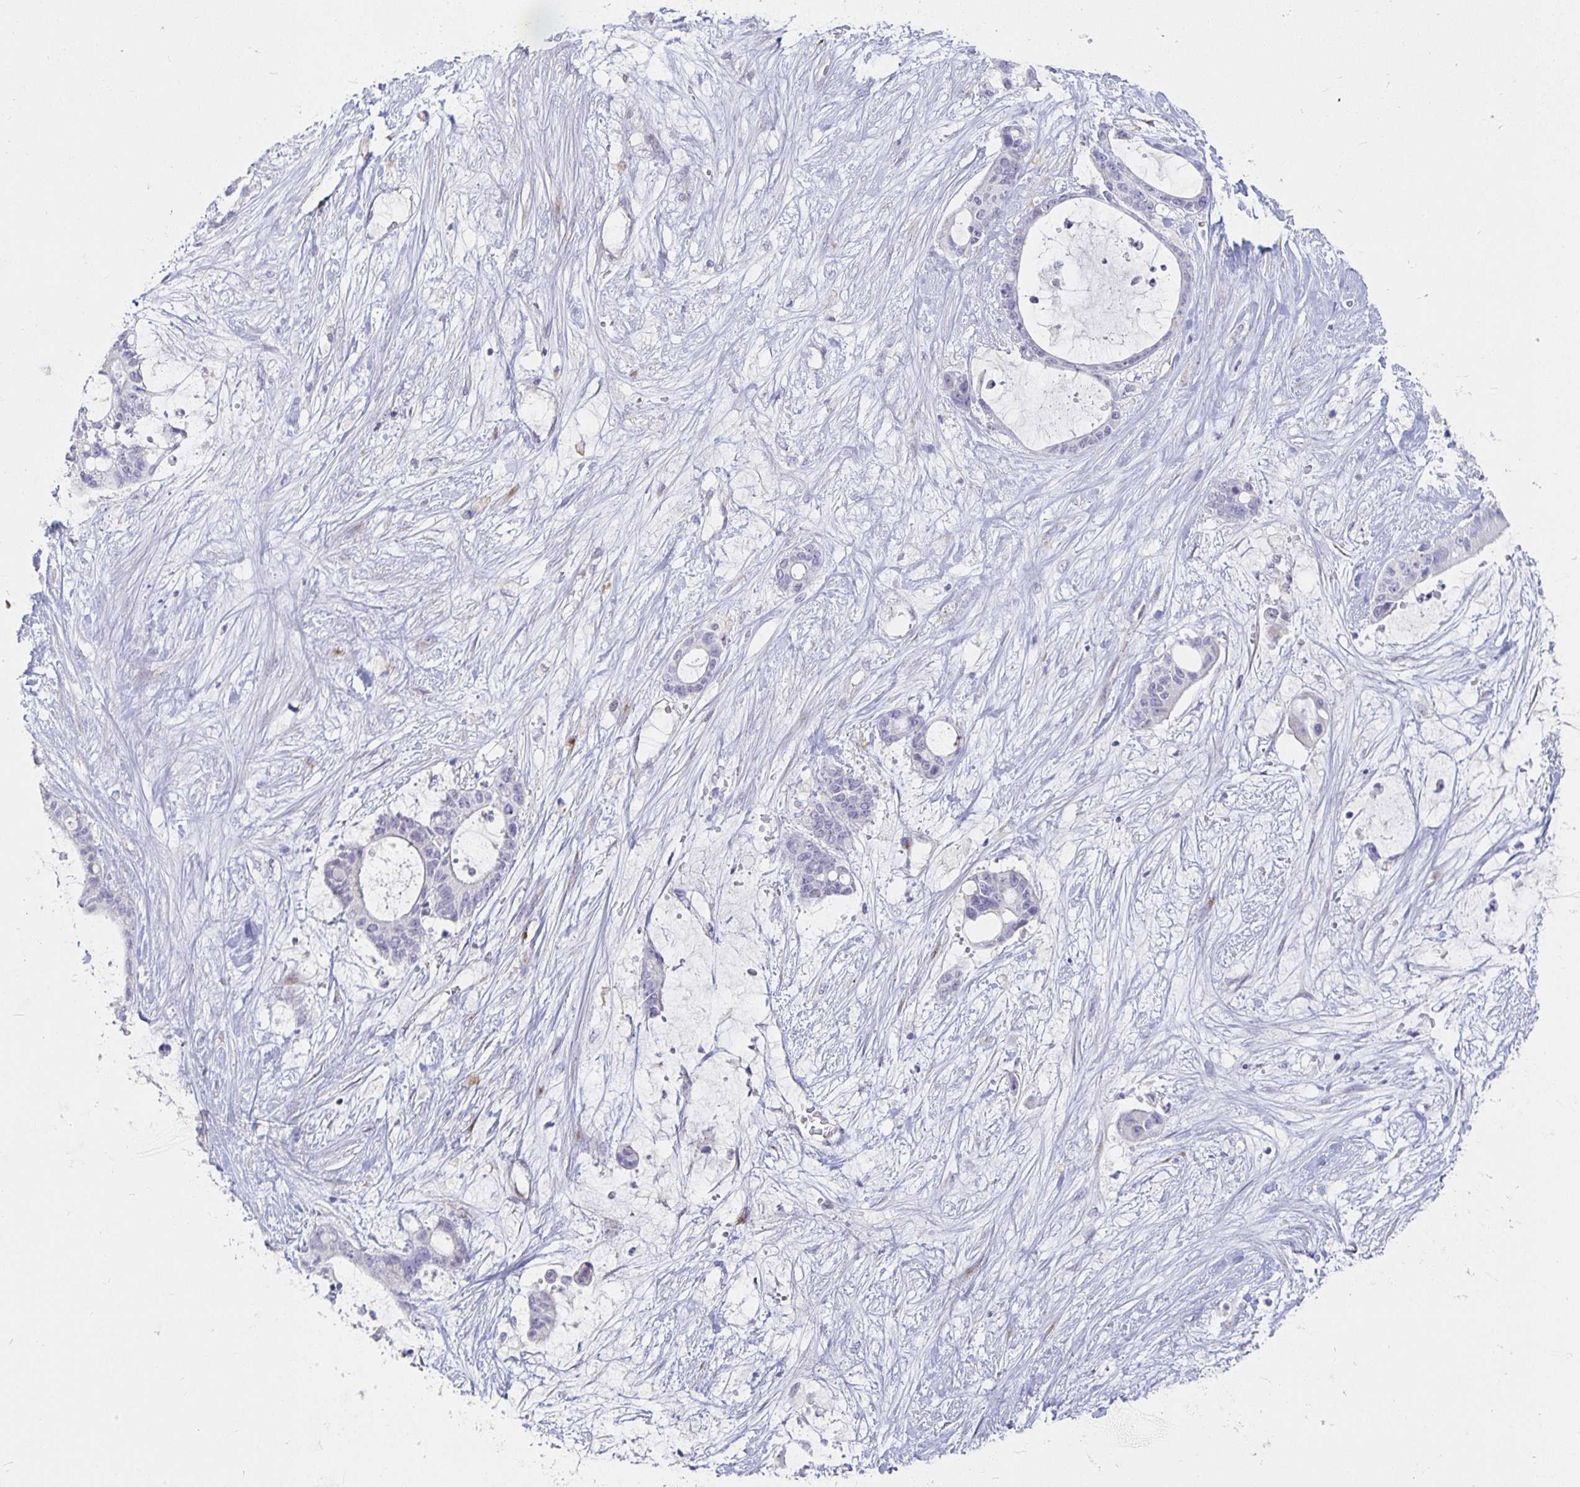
{"staining": {"intensity": "negative", "quantity": "none", "location": "none"}, "tissue": "liver cancer", "cell_type": "Tumor cells", "image_type": "cancer", "snomed": [{"axis": "morphology", "description": "Normal tissue, NOS"}, {"axis": "morphology", "description": "Cholangiocarcinoma"}, {"axis": "topography", "description": "Liver"}, {"axis": "topography", "description": "Peripheral nerve tissue"}], "caption": "Immunohistochemistry of cholangiocarcinoma (liver) exhibits no expression in tumor cells. (IHC, brightfield microscopy, high magnification).", "gene": "S100G", "patient": {"sex": "female", "age": 73}}